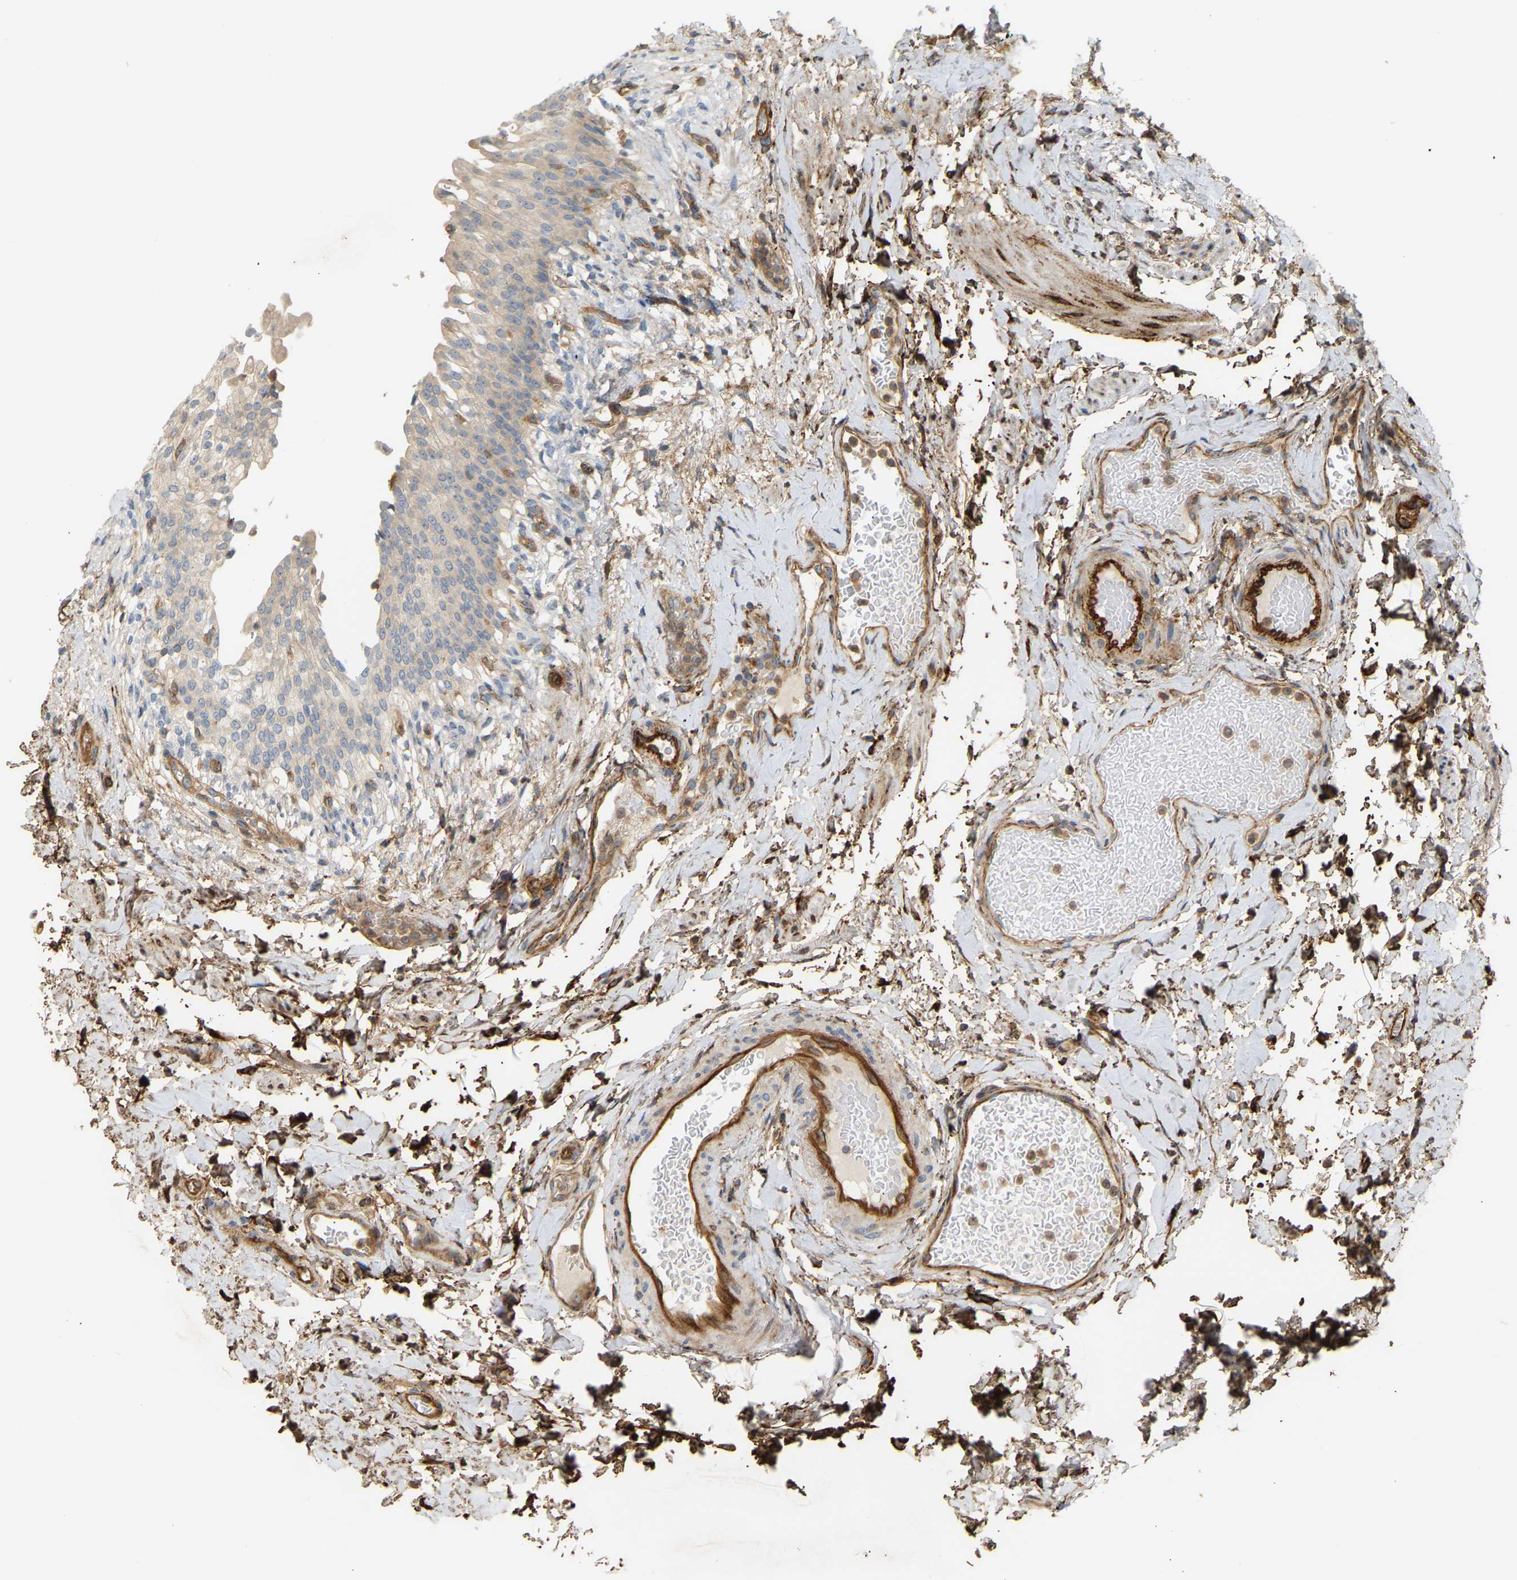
{"staining": {"intensity": "weak", "quantity": ">75%", "location": "cytoplasmic/membranous"}, "tissue": "urinary bladder", "cell_type": "Urothelial cells", "image_type": "normal", "snomed": [{"axis": "morphology", "description": "Normal tissue, NOS"}, {"axis": "topography", "description": "Urinary bladder"}], "caption": "Weak cytoplasmic/membranous staining is seen in about >75% of urothelial cells in benign urinary bladder.", "gene": "PLCG2", "patient": {"sex": "female", "age": 60}}